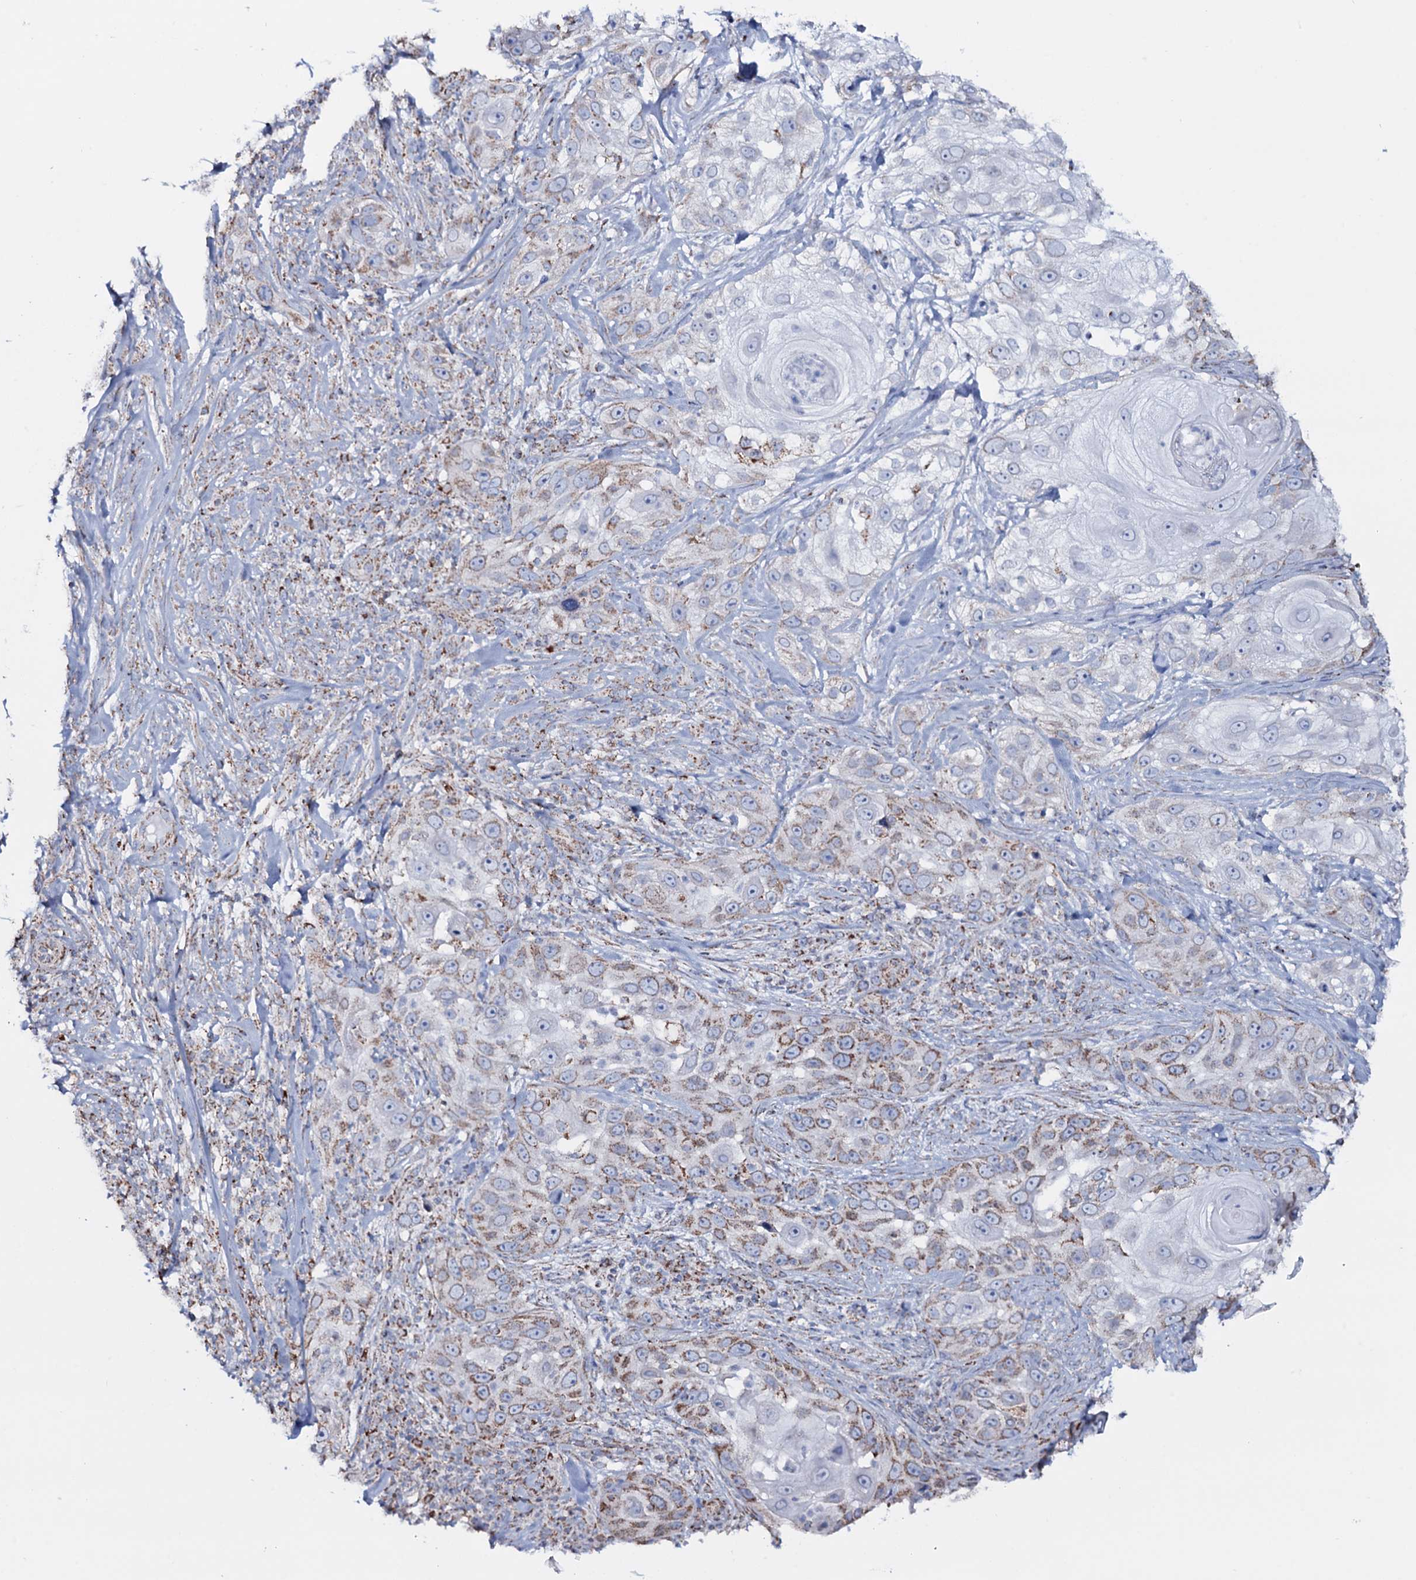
{"staining": {"intensity": "moderate", "quantity": "25%-75%", "location": "cytoplasmic/membranous"}, "tissue": "skin cancer", "cell_type": "Tumor cells", "image_type": "cancer", "snomed": [{"axis": "morphology", "description": "Squamous cell carcinoma, NOS"}, {"axis": "topography", "description": "Skin"}], "caption": "A brown stain highlights moderate cytoplasmic/membranous positivity of a protein in human skin cancer (squamous cell carcinoma) tumor cells.", "gene": "MRPS35", "patient": {"sex": "female", "age": 44}}